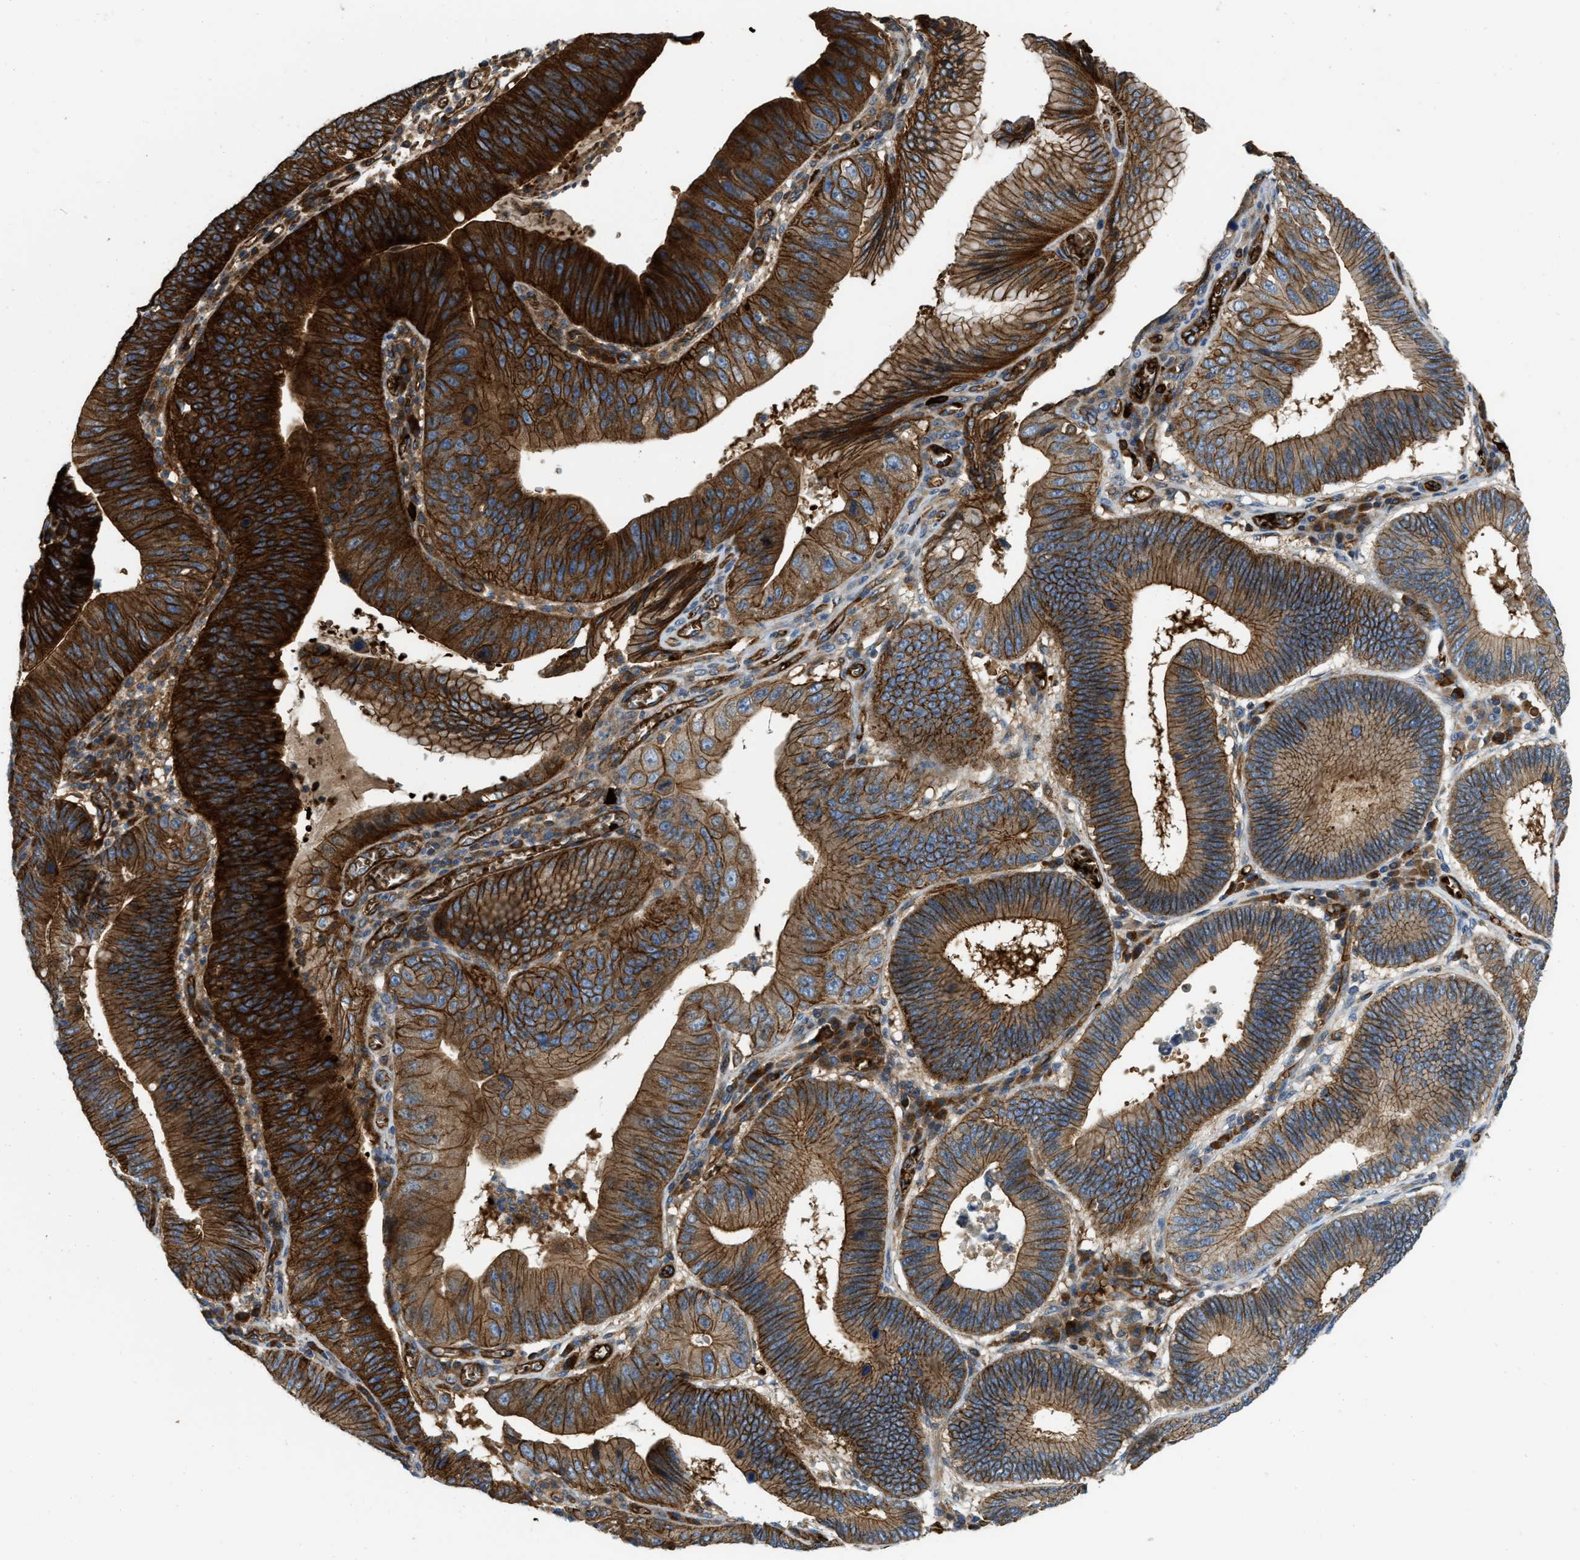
{"staining": {"intensity": "strong", "quantity": ">75%", "location": "cytoplasmic/membranous"}, "tissue": "stomach cancer", "cell_type": "Tumor cells", "image_type": "cancer", "snomed": [{"axis": "morphology", "description": "Adenocarcinoma, NOS"}, {"axis": "topography", "description": "Stomach"}], "caption": "A high-resolution photomicrograph shows immunohistochemistry (IHC) staining of stomach cancer (adenocarcinoma), which displays strong cytoplasmic/membranous positivity in approximately >75% of tumor cells.", "gene": "ERC1", "patient": {"sex": "male", "age": 59}}